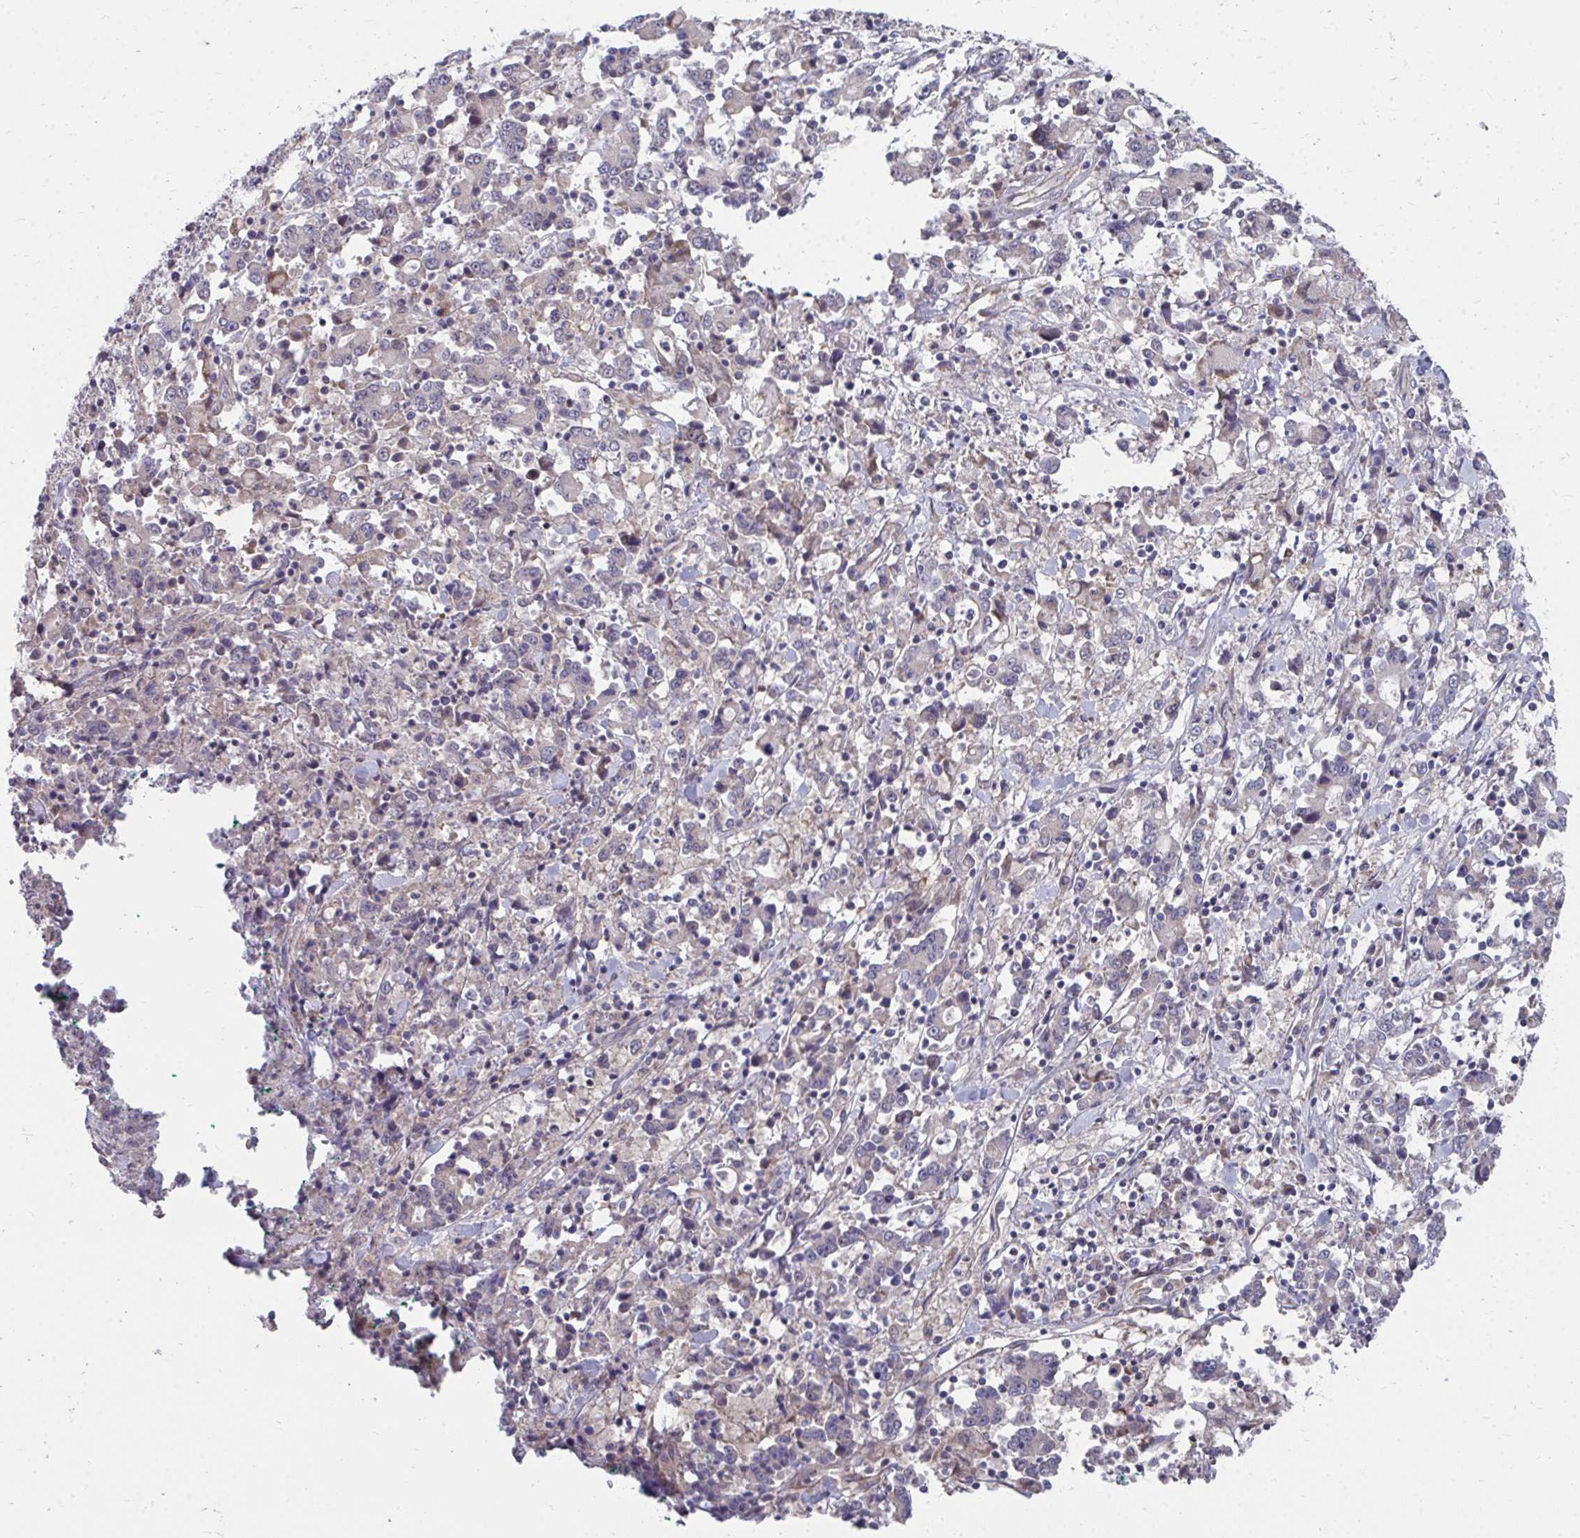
{"staining": {"intensity": "negative", "quantity": "none", "location": "none"}, "tissue": "stomach cancer", "cell_type": "Tumor cells", "image_type": "cancer", "snomed": [{"axis": "morphology", "description": "Adenocarcinoma, NOS"}, {"axis": "topography", "description": "Stomach, upper"}], "caption": "Tumor cells show no significant positivity in stomach cancer.", "gene": "MROH8", "patient": {"sex": "male", "age": 68}}